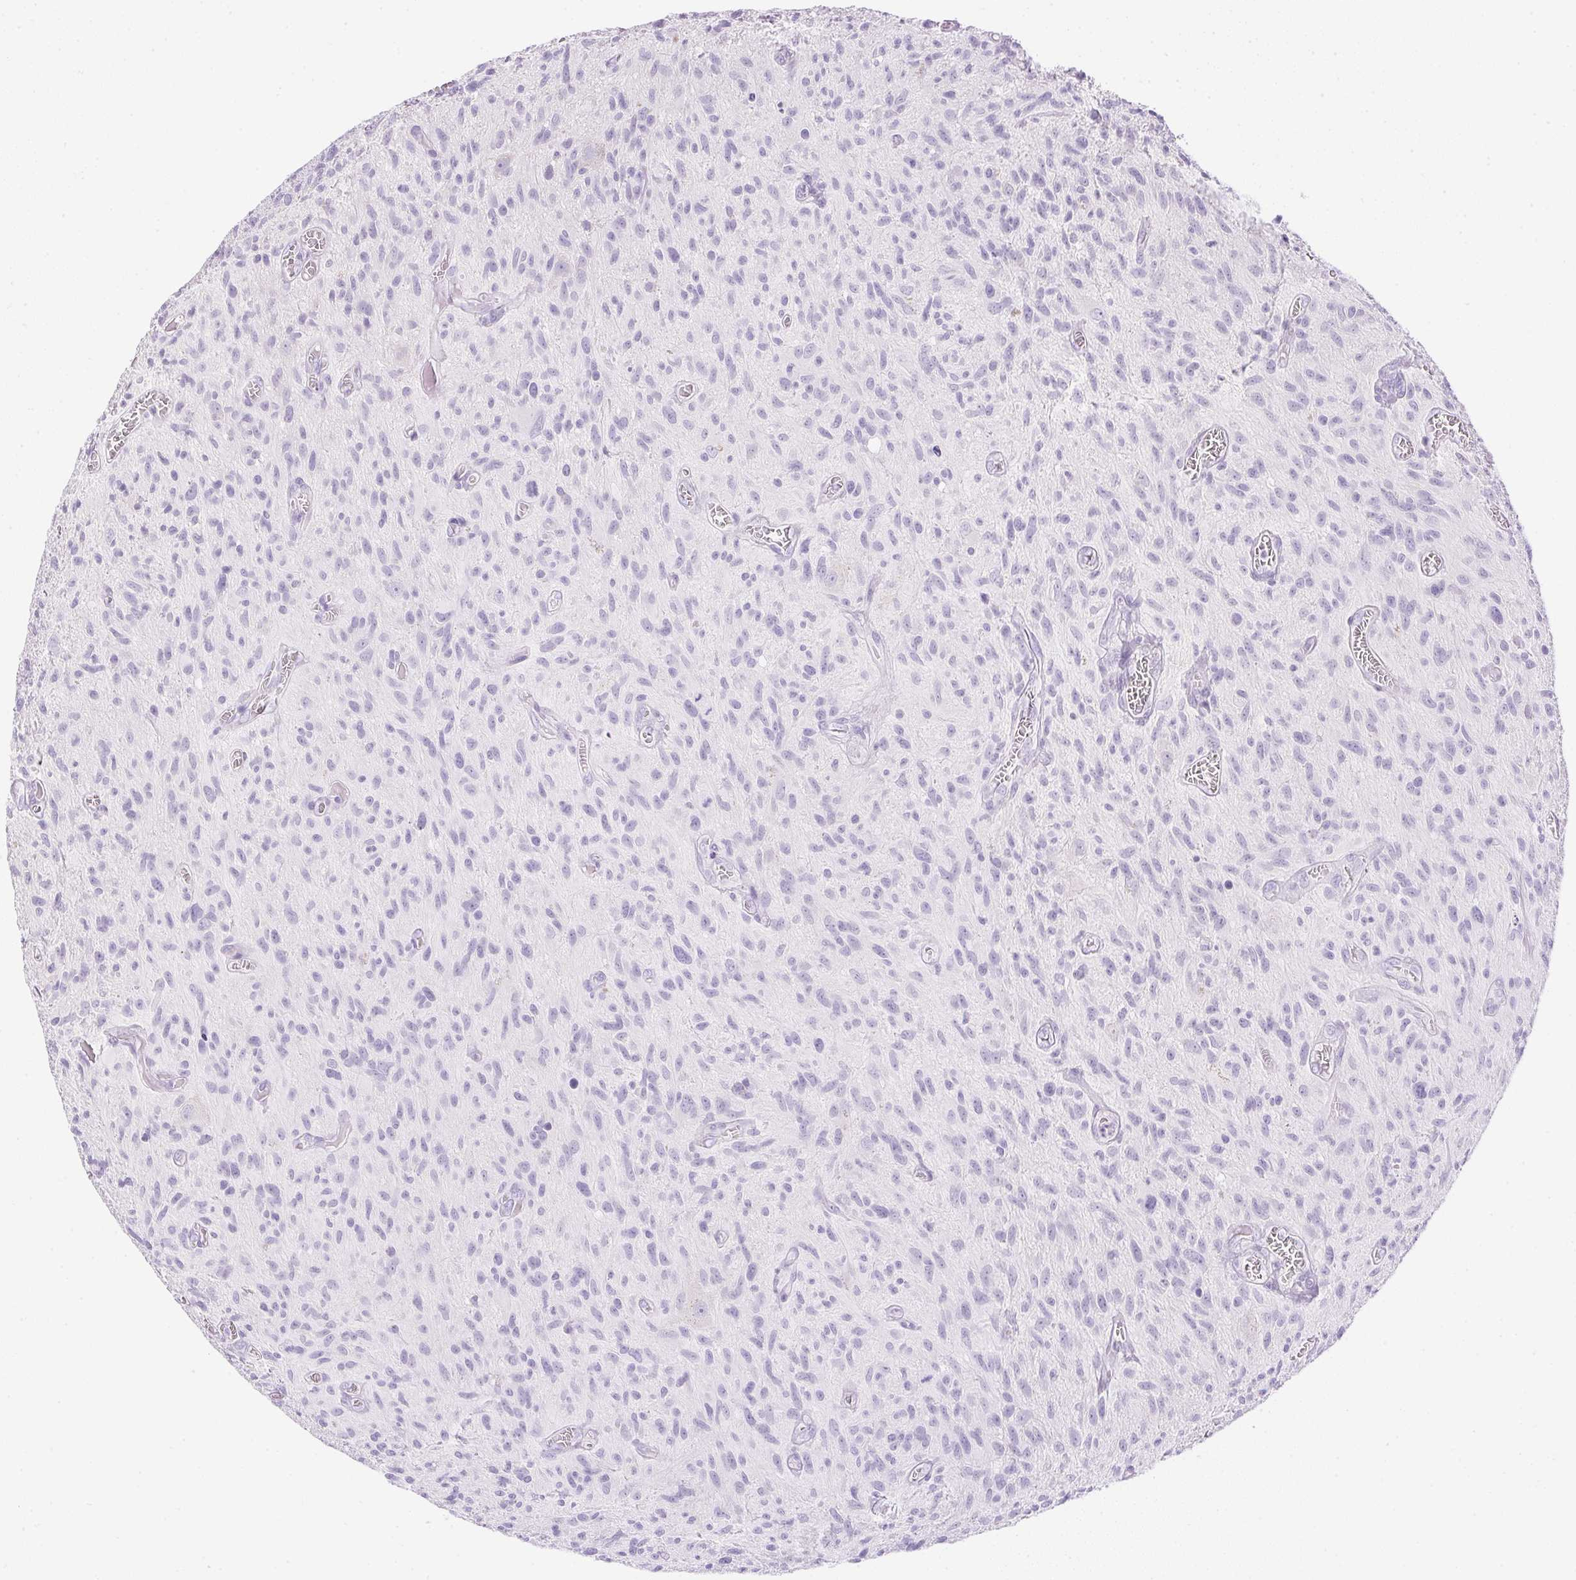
{"staining": {"intensity": "negative", "quantity": "none", "location": "none"}, "tissue": "glioma", "cell_type": "Tumor cells", "image_type": "cancer", "snomed": [{"axis": "morphology", "description": "Glioma, malignant, High grade"}, {"axis": "topography", "description": "Brain"}], "caption": "Malignant high-grade glioma was stained to show a protein in brown. There is no significant staining in tumor cells.", "gene": "ATP6V1G3", "patient": {"sex": "male", "age": 75}}